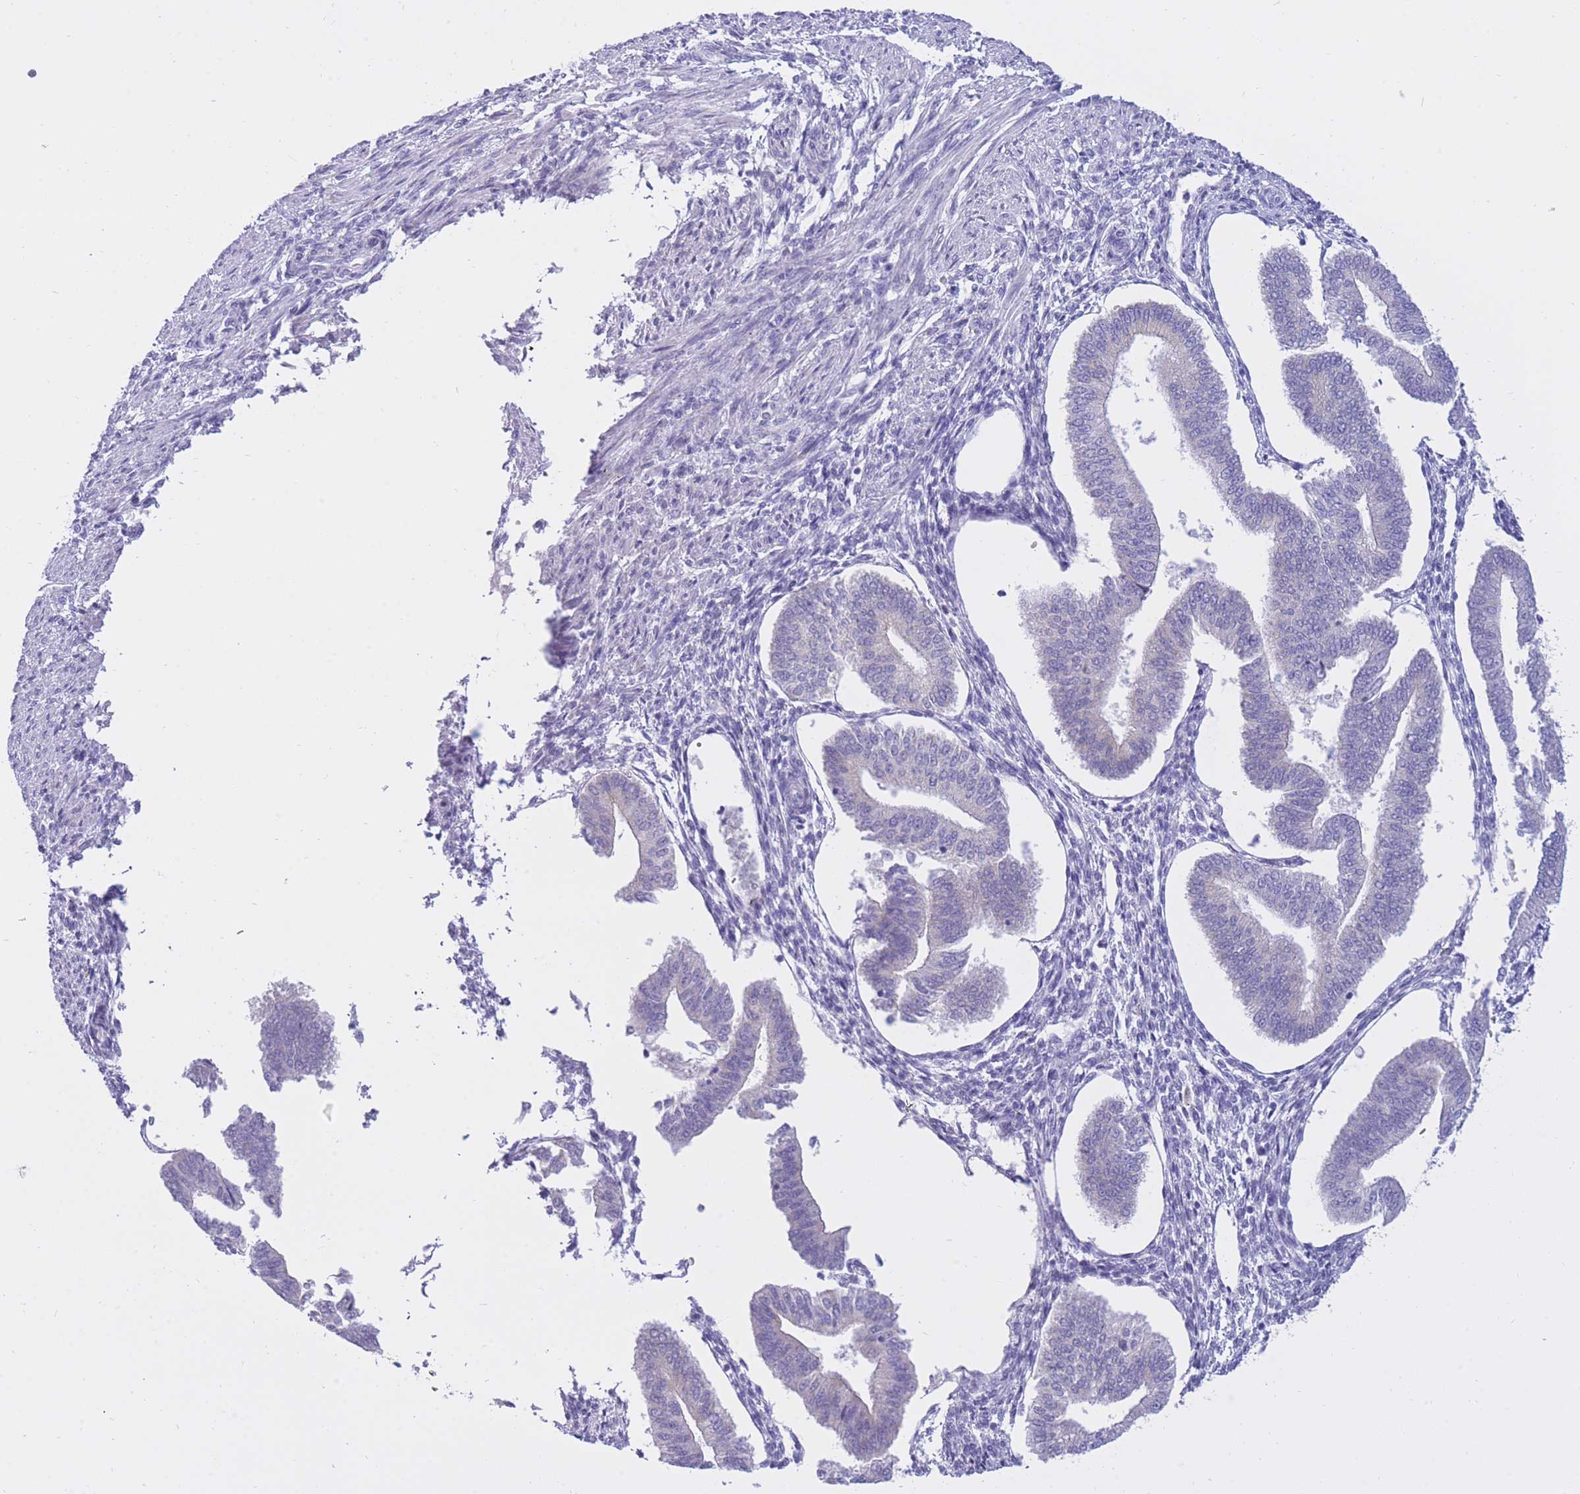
{"staining": {"intensity": "negative", "quantity": "none", "location": "none"}, "tissue": "endometrium", "cell_type": "Cells in endometrial stroma", "image_type": "normal", "snomed": [{"axis": "morphology", "description": "Normal tissue, NOS"}, {"axis": "topography", "description": "Endometrium"}], "caption": "Immunohistochemistry (IHC) of unremarkable endometrium displays no expression in cells in endometrial stroma.", "gene": "SSUH2", "patient": {"sex": "female", "age": 34}}